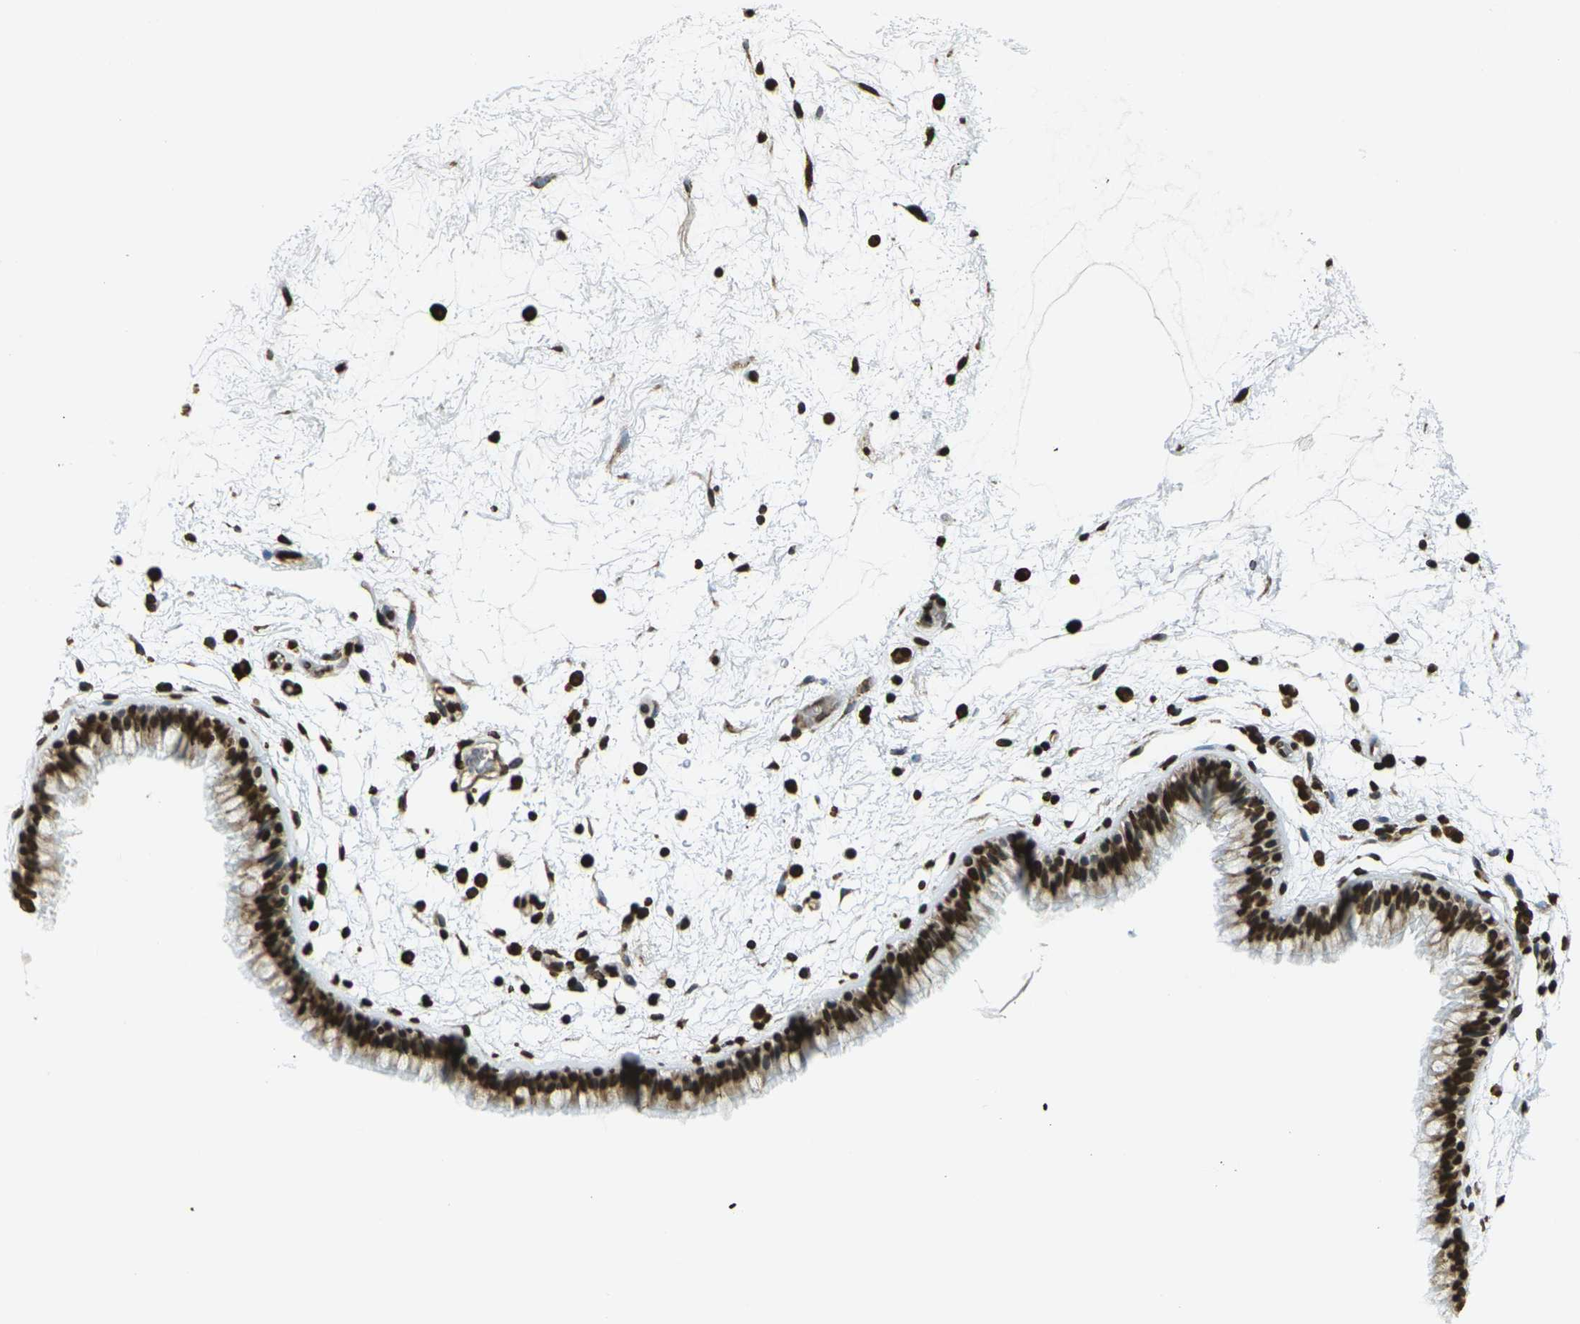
{"staining": {"intensity": "strong", "quantity": ">75%", "location": "nuclear"}, "tissue": "nasopharynx", "cell_type": "Respiratory epithelial cells", "image_type": "normal", "snomed": [{"axis": "morphology", "description": "Normal tissue, NOS"}, {"axis": "morphology", "description": "Inflammation, NOS"}, {"axis": "topography", "description": "Nasopharynx"}], "caption": "Immunohistochemistry image of benign nasopharynx stained for a protein (brown), which displays high levels of strong nuclear positivity in approximately >75% of respiratory epithelial cells.", "gene": "H1", "patient": {"sex": "male", "age": 48}}